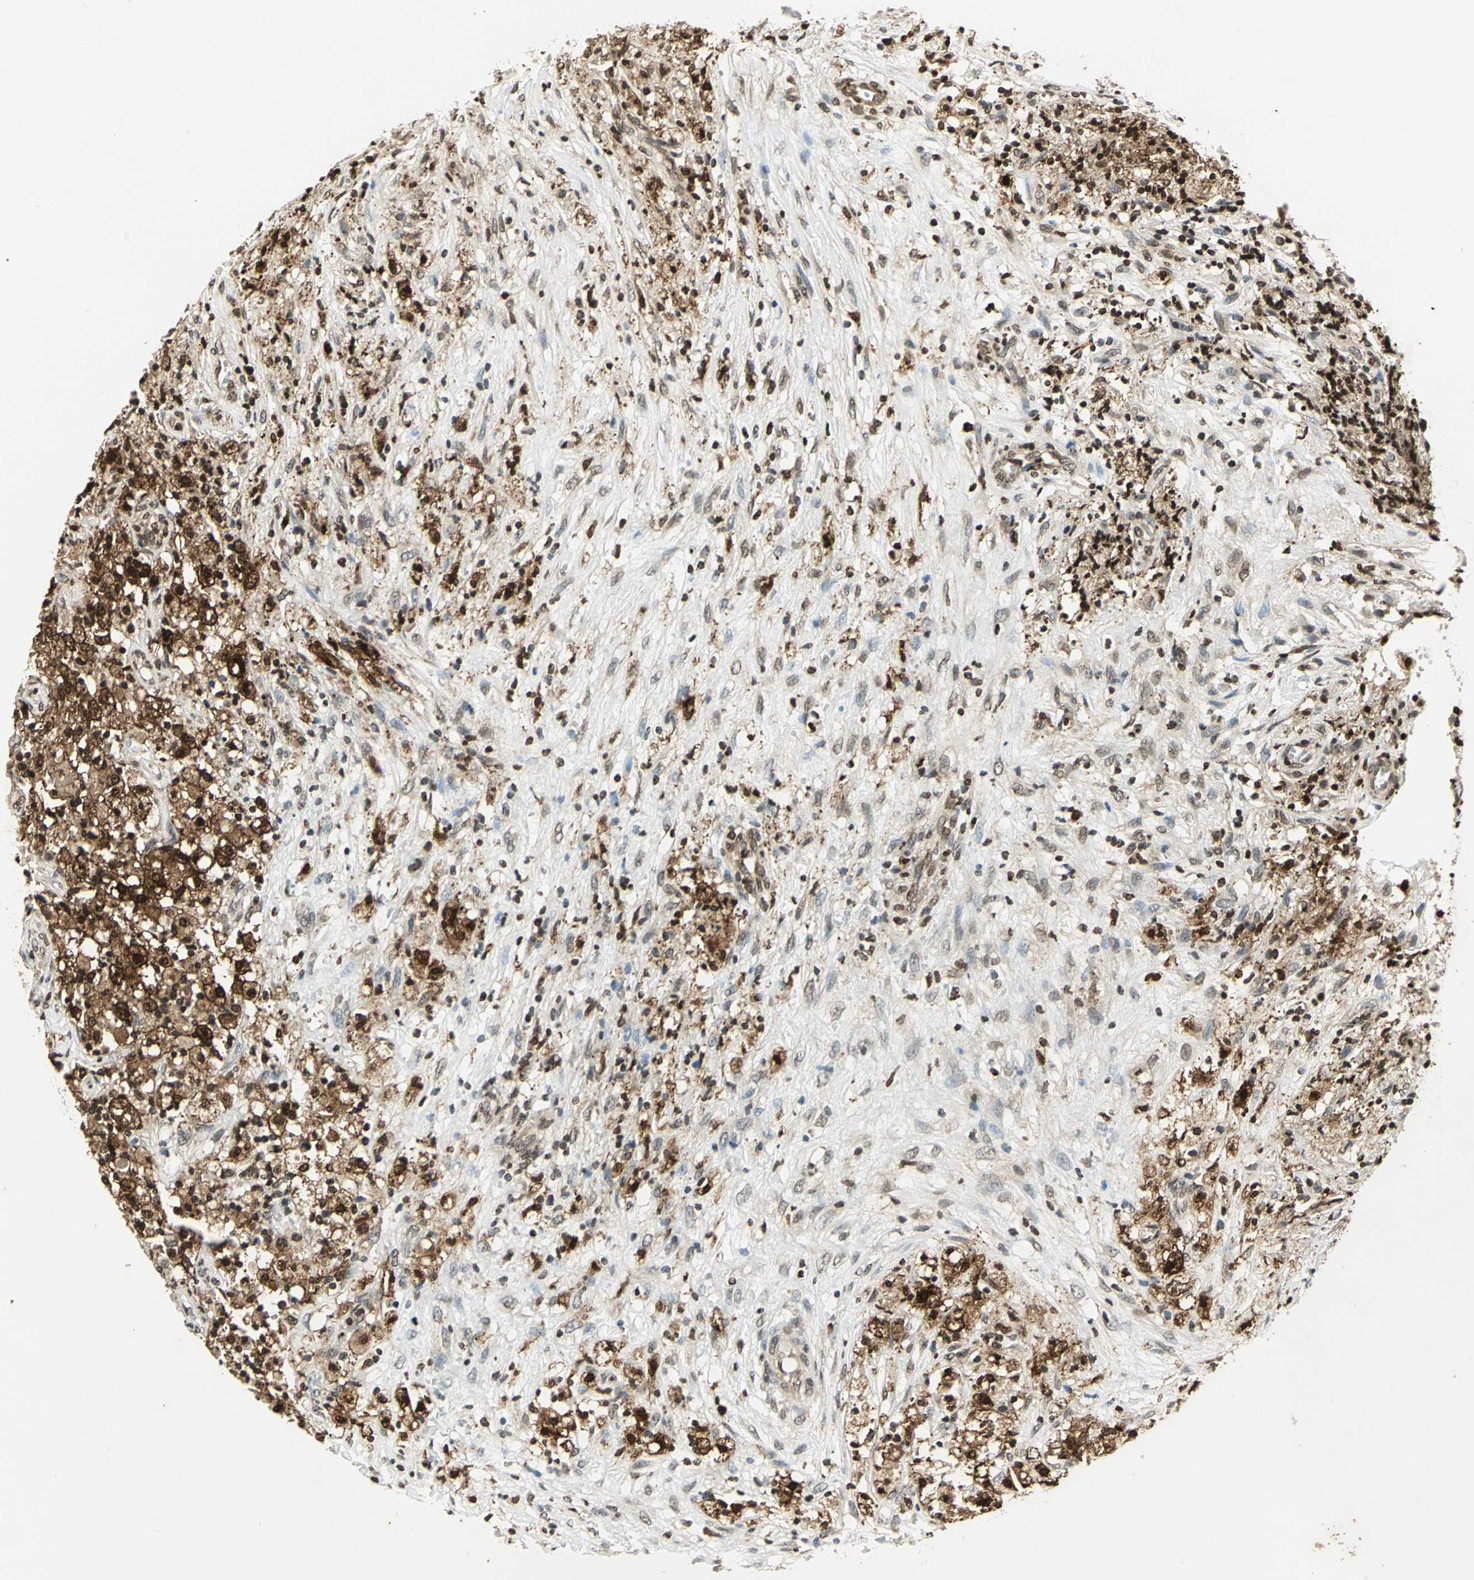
{"staining": {"intensity": "strong", "quantity": "25%-75%", "location": "cytoplasmic/membranous,nuclear"}, "tissue": "ovarian cancer", "cell_type": "Tumor cells", "image_type": "cancer", "snomed": [{"axis": "morphology", "description": "Carcinoma, endometroid"}, {"axis": "topography", "description": "Ovary"}], "caption": "Protein staining of ovarian cancer tissue exhibits strong cytoplasmic/membranous and nuclear staining in about 25%-75% of tumor cells.", "gene": "LGALS3", "patient": {"sex": "female", "age": 42}}